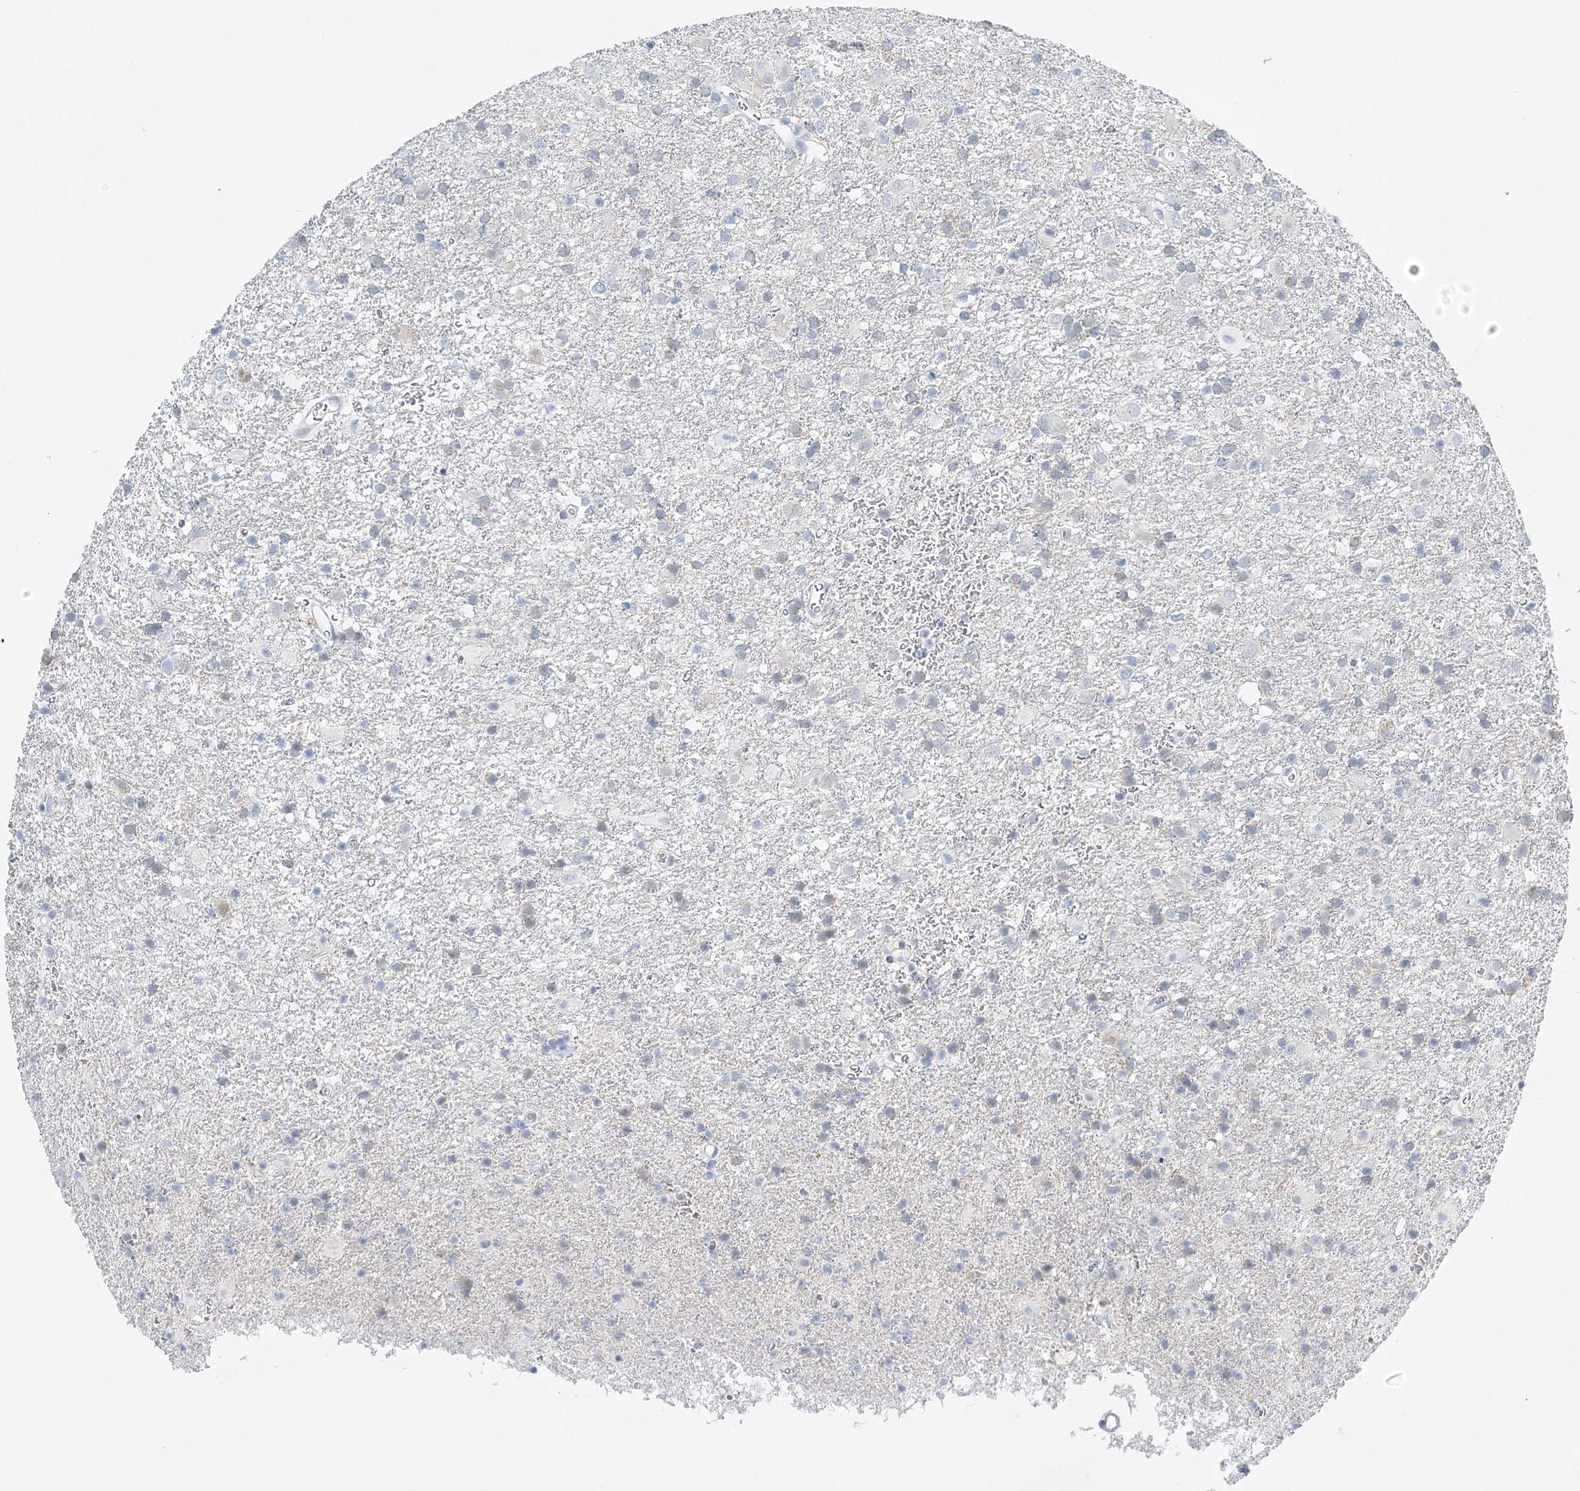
{"staining": {"intensity": "weak", "quantity": "<25%", "location": "cytoplasmic/membranous"}, "tissue": "glioma", "cell_type": "Tumor cells", "image_type": "cancer", "snomed": [{"axis": "morphology", "description": "Glioma, malignant, Low grade"}, {"axis": "topography", "description": "Brain"}], "caption": "Immunohistochemical staining of low-grade glioma (malignant) shows no significant staining in tumor cells. (DAB (3,3'-diaminobenzidine) IHC, high magnification).", "gene": "VILL", "patient": {"sex": "male", "age": 65}}